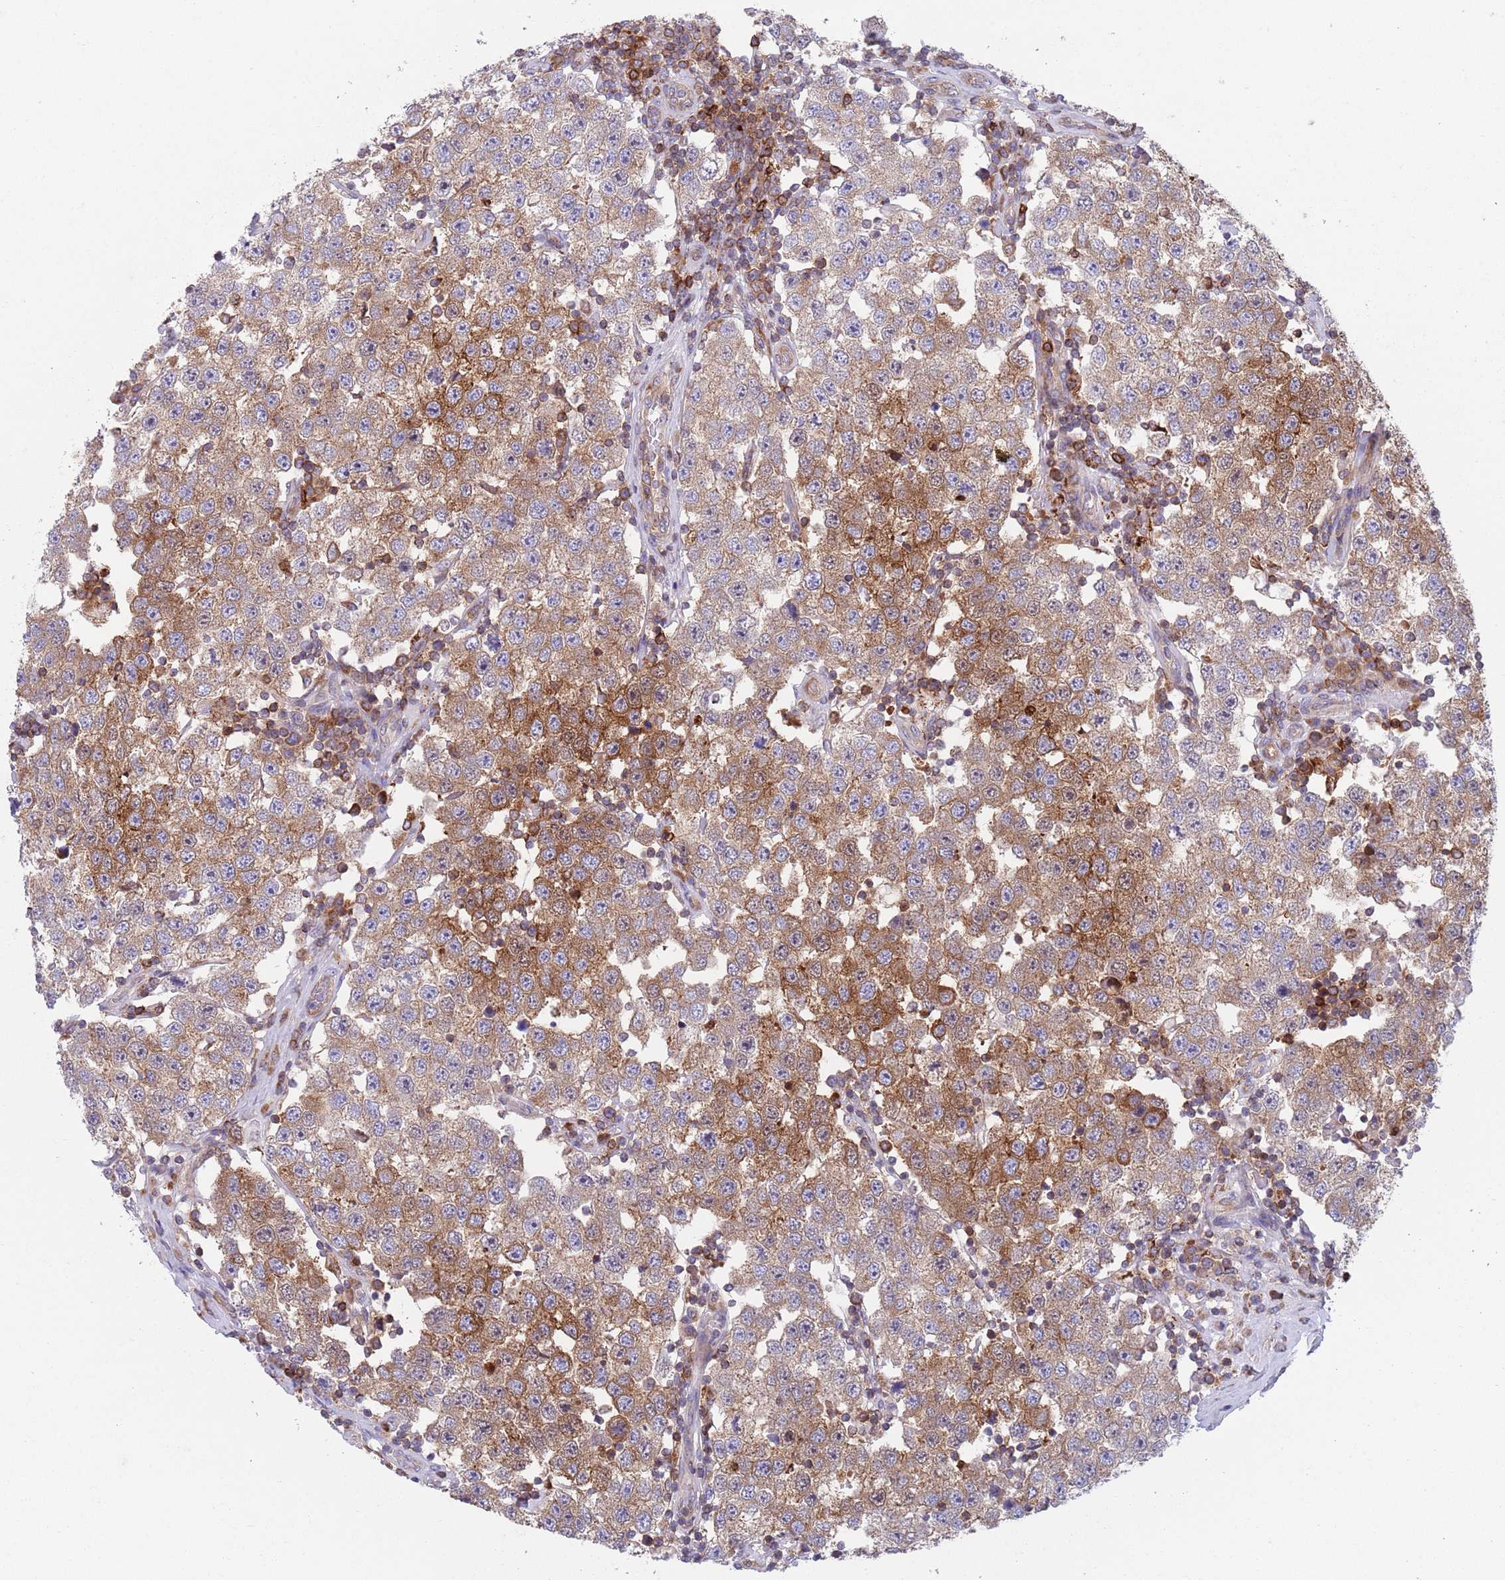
{"staining": {"intensity": "moderate", "quantity": "25%-75%", "location": "cytoplasmic/membranous"}, "tissue": "testis cancer", "cell_type": "Tumor cells", "image_type": "cancer", "snomed": [{"axis": "morphology", "description": "Seminoma, NOS"}, {"axis": "topography", "description": "Testis"}], "caption": "Testis cancer (seminoma) tissue displays moderate cytoplasmic/membranous staining in approximately 25%-75% of tumor cells", "gene": "ZMYM5", "patient": {"sex": "male", "age": 34}}